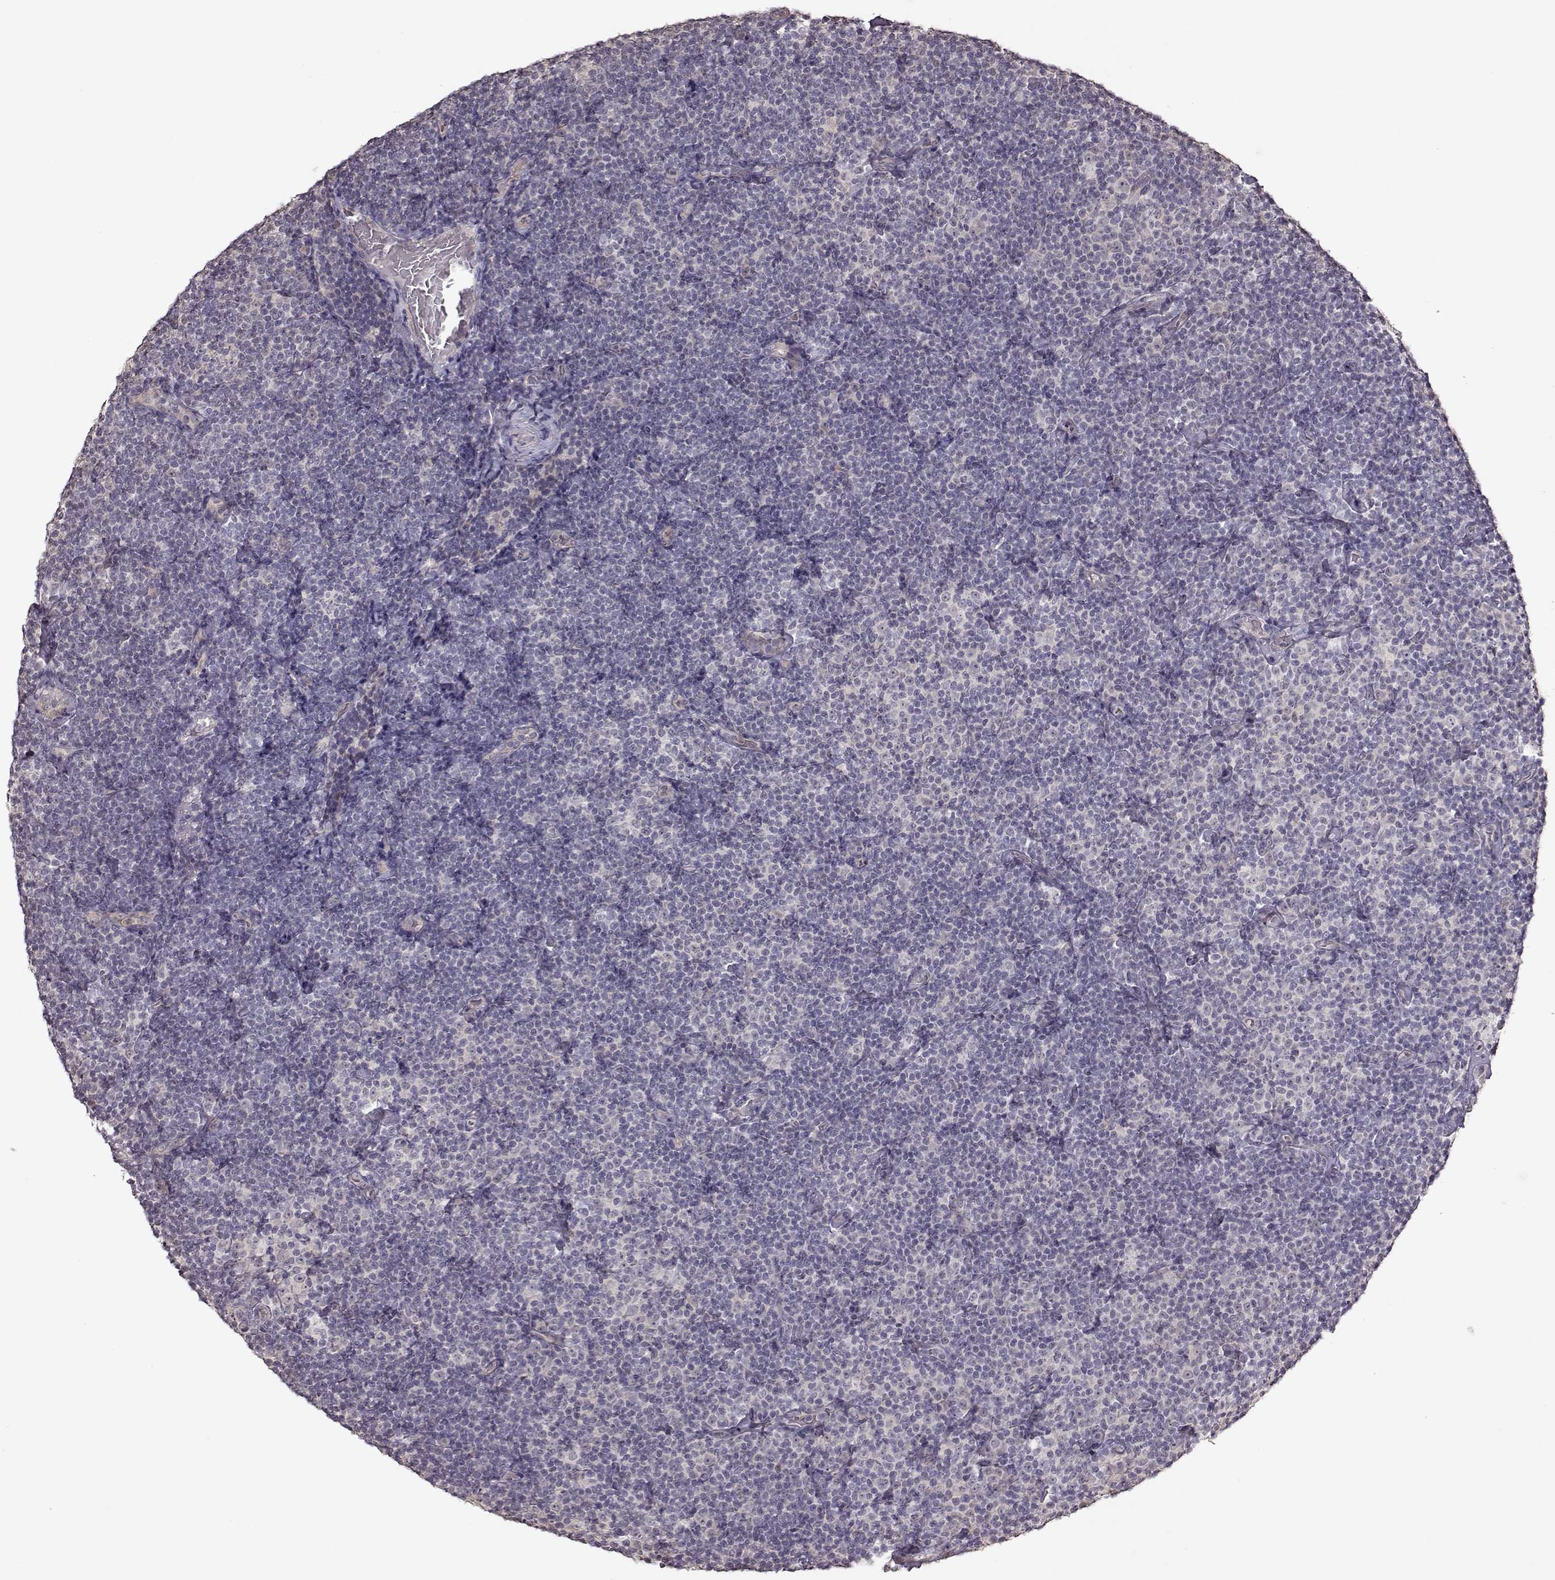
{"staining": {"intensity": "negative", "quantity": "none", "location": "none"}, "tissue": "lymphoma", "cell_type": "Tumor cells", "image_type": "cancer", "snomed": [{"axis": "morphology", "description": "Malignant lymphoma, non-Hodgkin's type, Low grade"}, {"axis": "topography", "description": "Lymph node"}], "caption": "This is an IHC image of lymphoma. There is no staining in tumor cells.", "gene": "CRB1", "patient": {"sex": "male", "age": 81}}